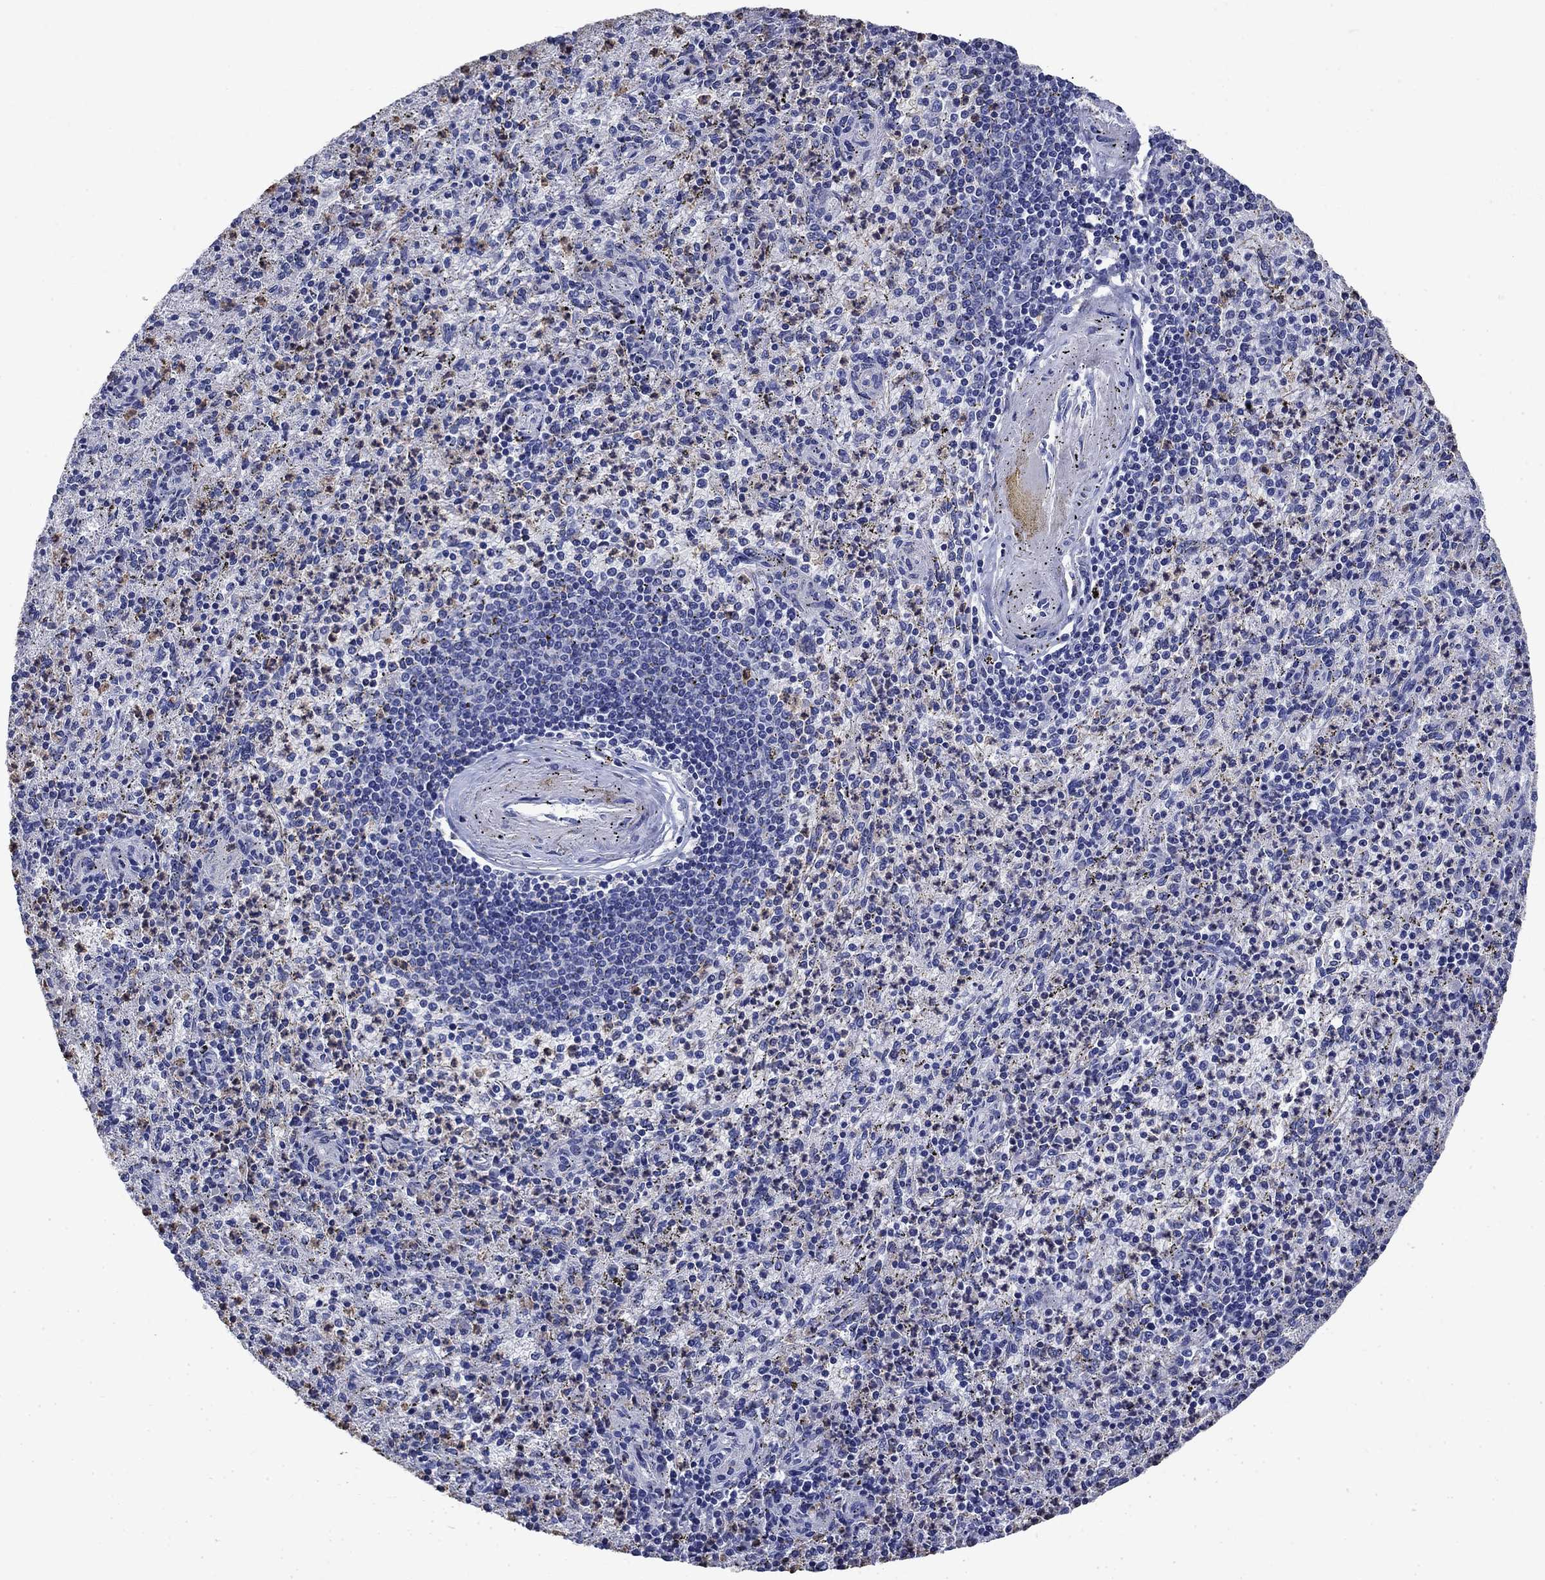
{"staining": {"intensity": "negative", "quantity": "none", "location": "none"}, "tissue": "spleen", "cell_type": "Cells in red pulp", "image_type": "normal", "snomed": [{"axis": "morphology", "description": "Normal tissue, NOS"}, {"axis": "topography", "description": "Spleen"}], "caption": "A high-resolution micrograph shows immunohistochemistry staining of unremarkable spleen, which demonstrates no significant positivity in cells in red pulp. (DAB (3,3'-diaminobenzidine) immunohistochemistry with hematoxylin counter stain).", "gene": "TFR2", "patient": {"sex": "male", "age": 60}}